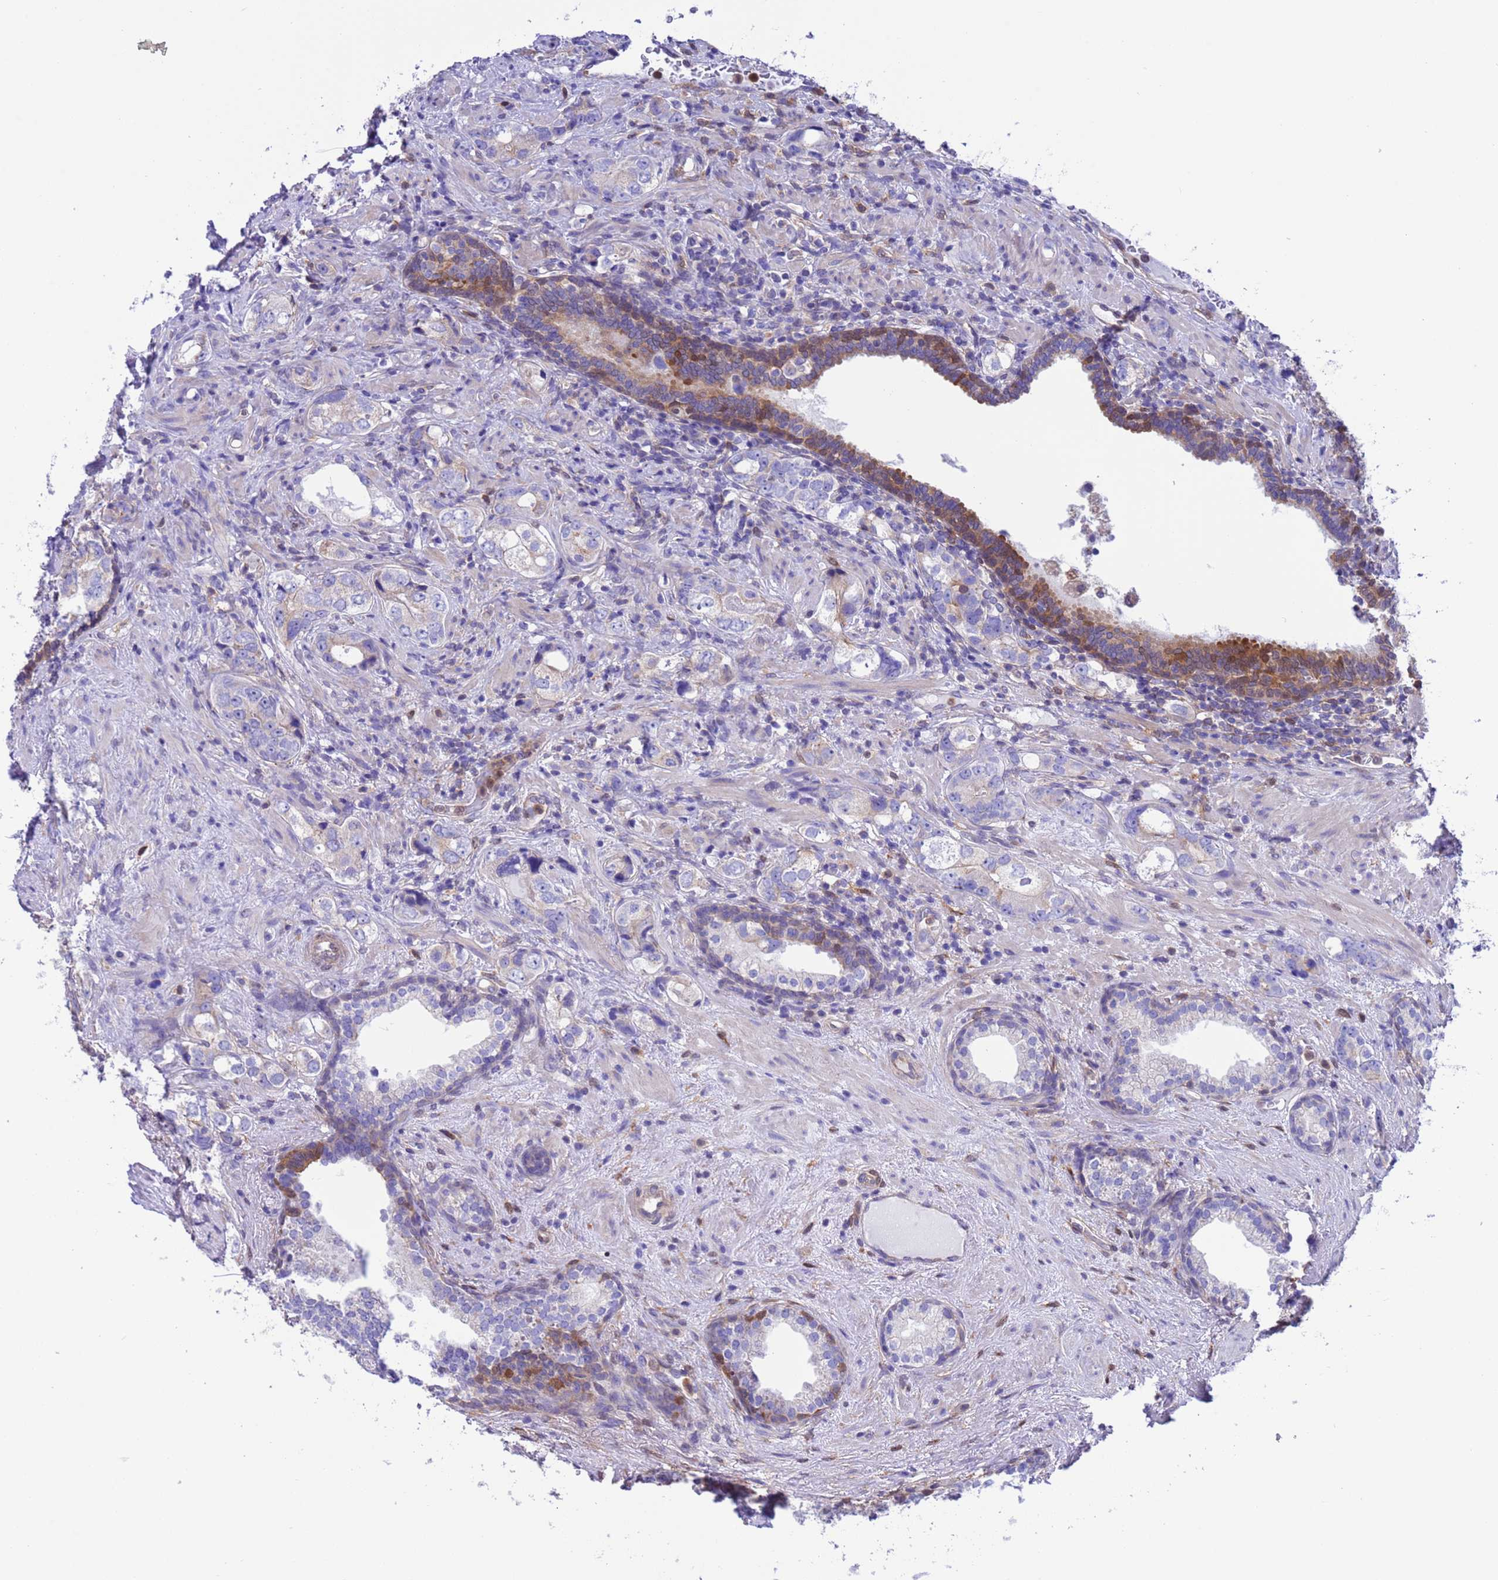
{"staining": {"intensity": "negative", "quantity": "none", "location": "none"}, "tissue": "prostate cancer", "cell_type": "Tumor cells", "image_type": "cancer", "snomed": [{"axis": "morphology", "description": "Adenocarcinoma, High grade"}, {"axis": "topography", "description": "Prostate"}], "caption": "DAB immunohistochemical staining of human prostate high-grade adenocarcinoma demonstrates no significant staining in tumor cells.", "gene": "C6orf47", "patient": {"sex": "male", "age": 63}}